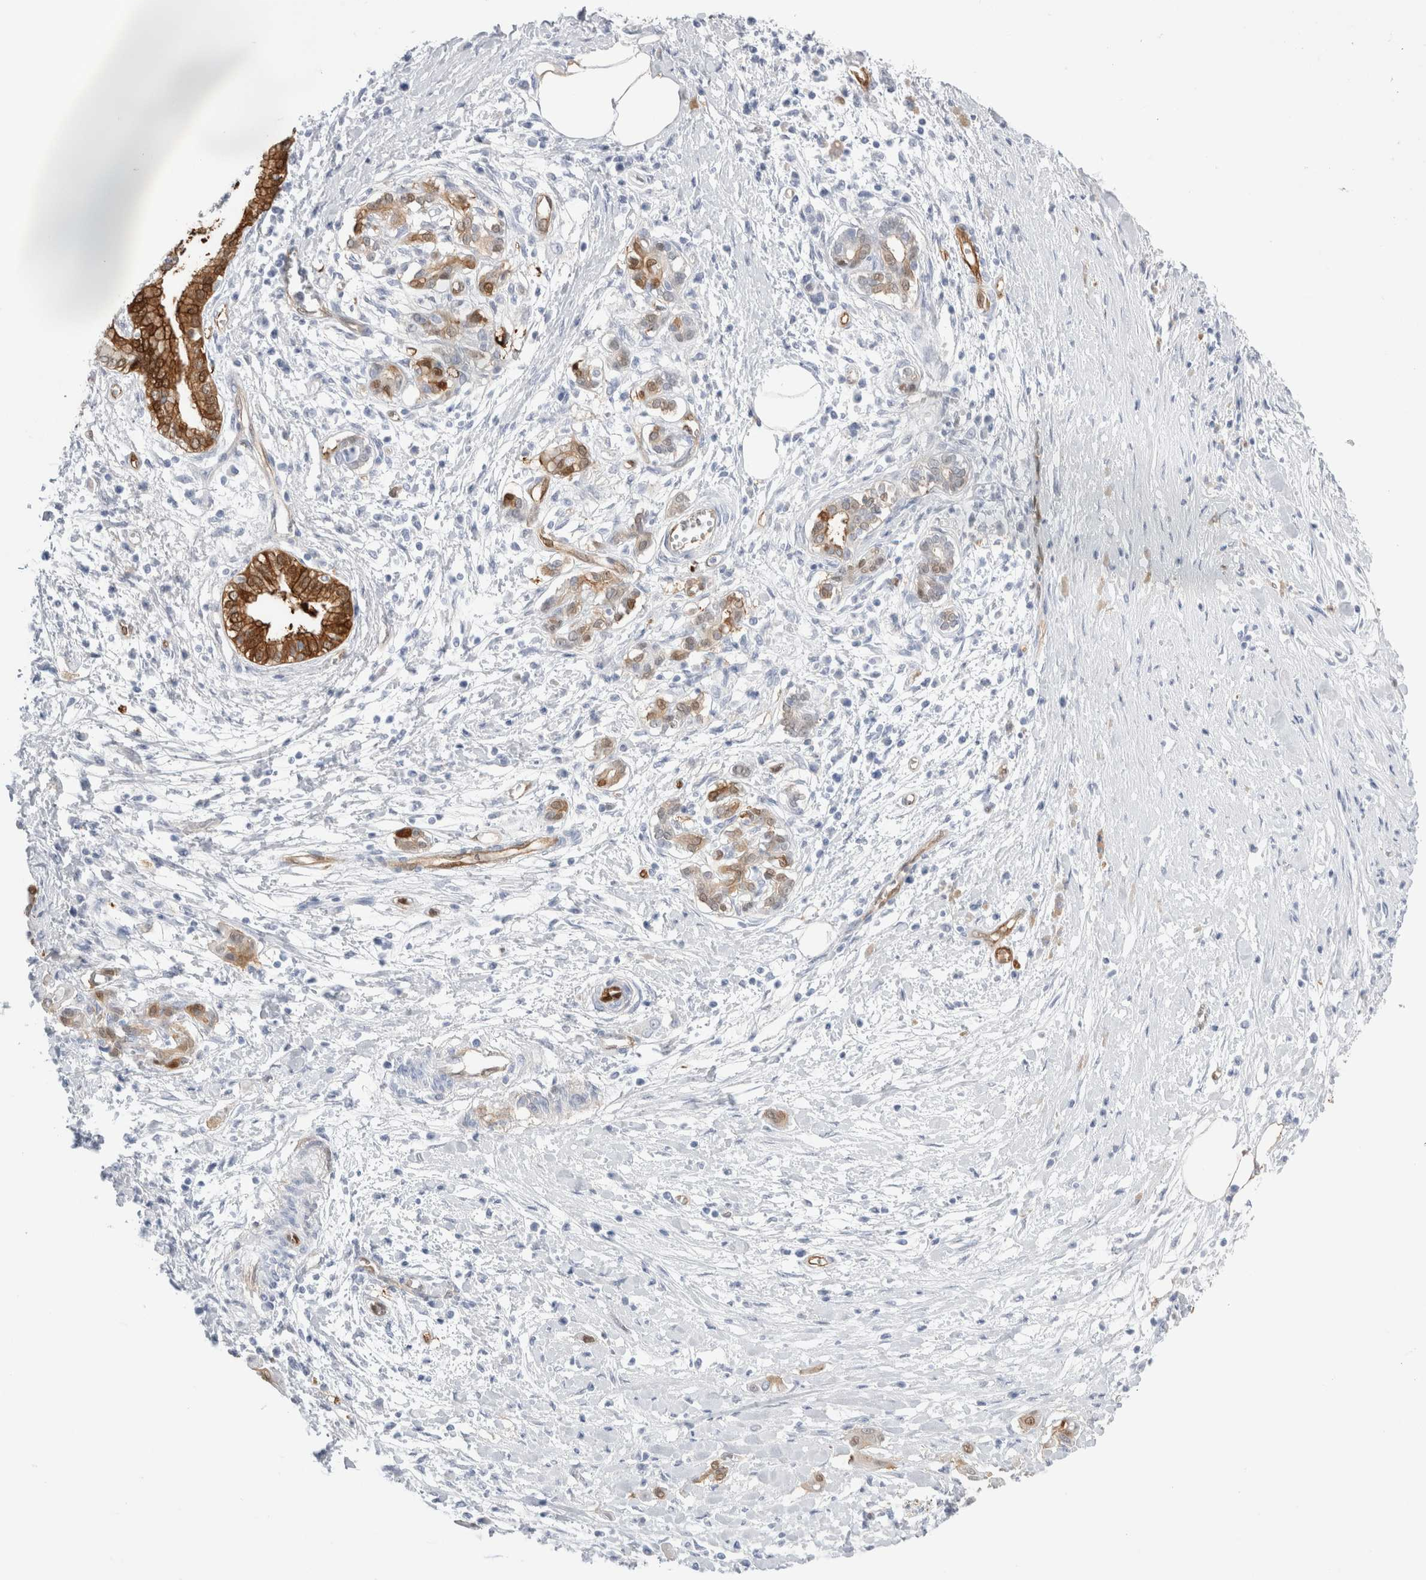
{"staining": {"intensity": "strong", "quantity": ">75%", "location": "cytoplasmic/membranous,nuclear"}, "tissue": "pancreatic cancer", "cell_type": "Tumor cells", "image_type": "cancer", "snomed": [{"axis": "morphology", "description": "Adenocarcinoma, NOS"}, {"axis": "topography", "description": "Pancreas"}], "caption": "There is high levels of strong cytoplasmic/membranous and nuclear positivity in tumor cells of pancreatic cancer (adenocarcinoma), as demonstrated by immunohistochemical staining (brown color).", "gene": "NAPEPLD", "patient": {"sex": "male", "age": 58}}